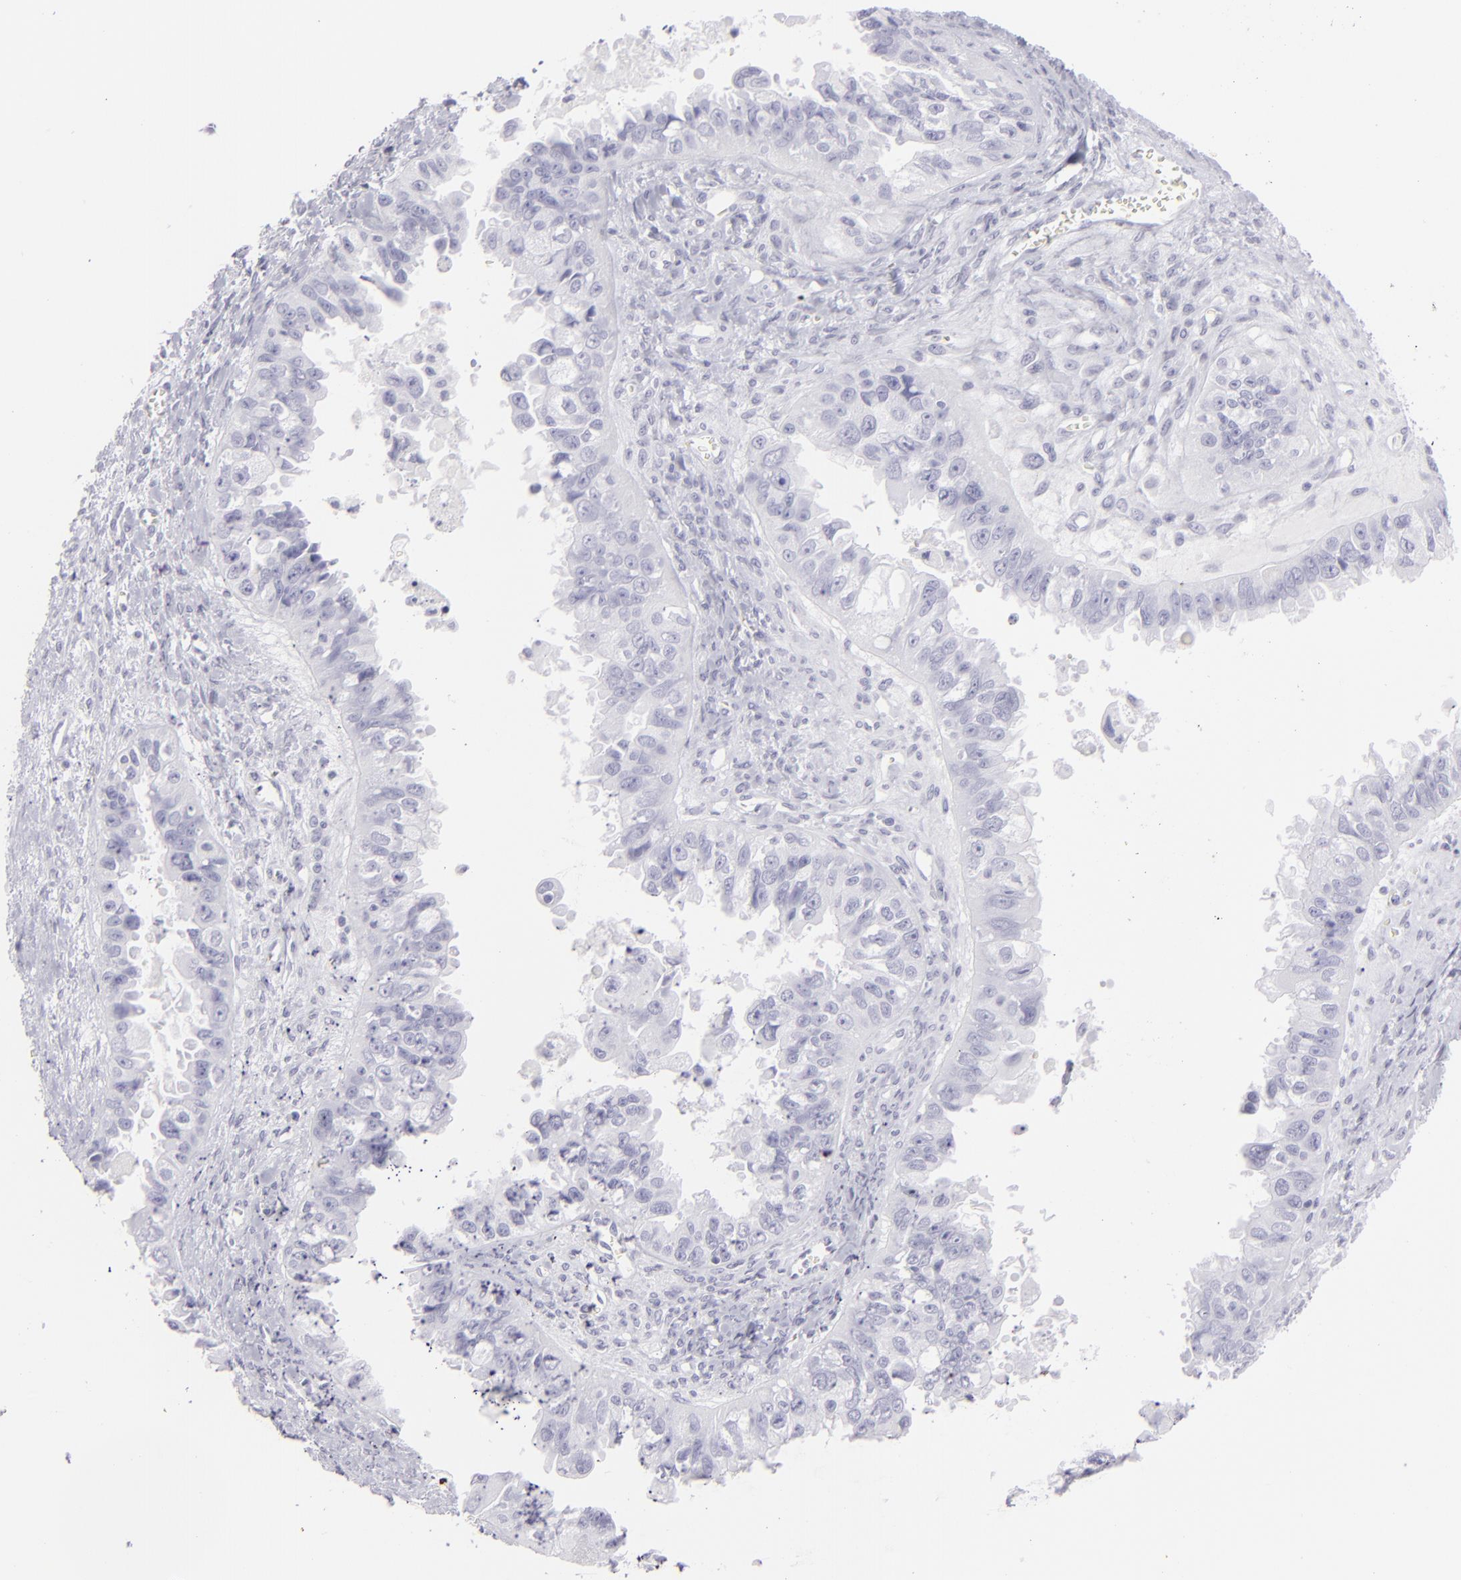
{"staining": {"intensity": "negative", "quantity": "none", "location": "none"}, "tissue": "ovarian cancer", "cell_type": "Tumor cells", "image_type": "cancer", "snomed": [{"axis": "morphology", "description": "Carcinoma, endometroid"}, {"axis": "topography", "description": "Ovary"}], "caption": "There is no significant staining in tumor cells of ovarian endometroid carcinoma. Brightfield microscopy of immunohistochemistry (IHC) stained with DAB (brown) and hematoxylin (blue), captured at high magnification.", "gene": "FLG", "patient": {"sex": "female", "age": 85}}